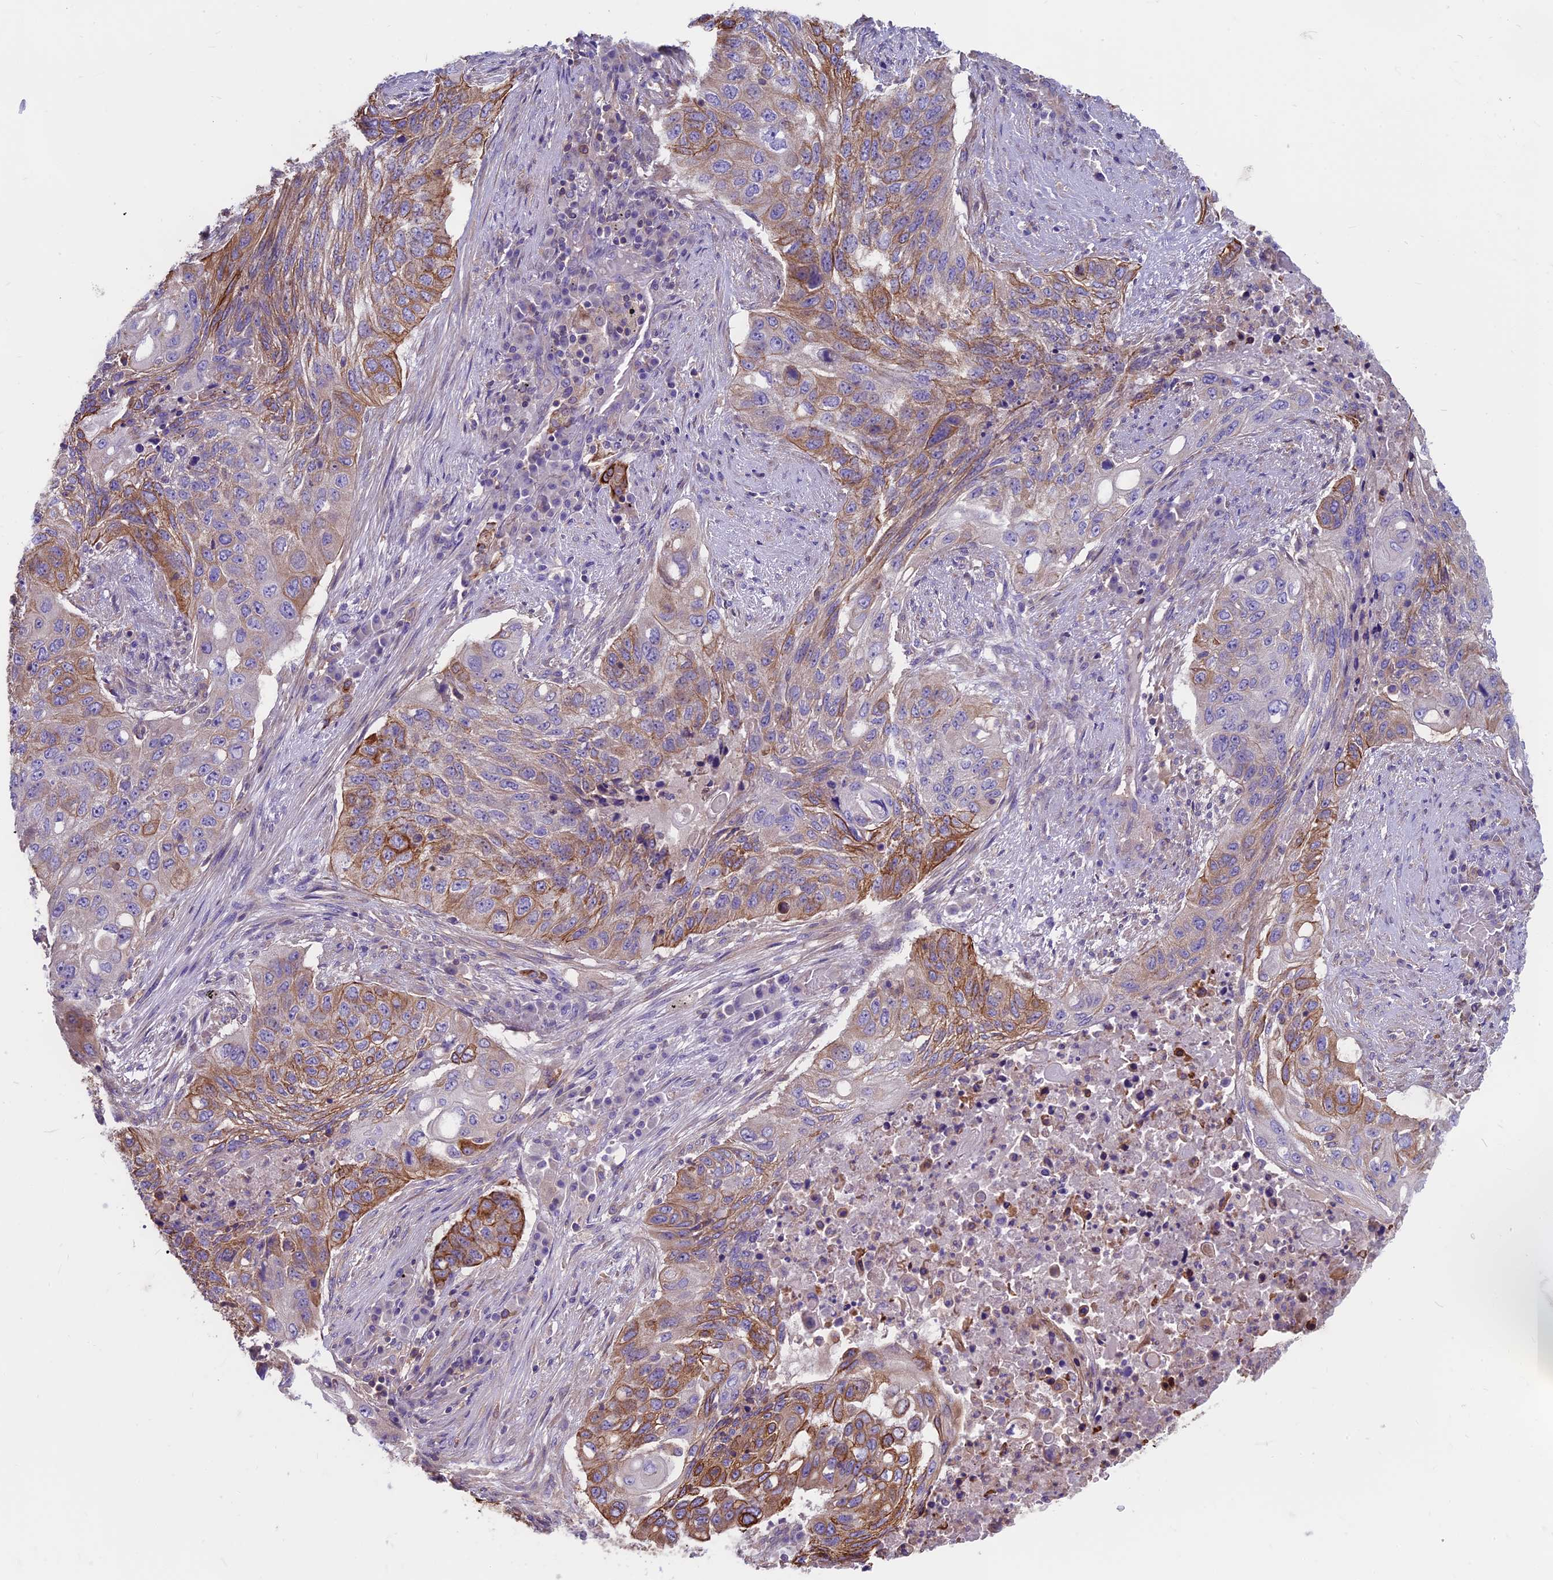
{"staining": {"intensity": "strong", "quantity": "25%-75%", "location": "cytoplasmic/membranous"}, "tissue": "lung cancer", "cell_type": "Tumor cells", "image_type": "cancer", "snomed": [{"axis": "morphology", "description": "Squamous cell carcinoma, NOS"}, {"axis": "topography", "description": "Lung"}], "caption": "Squamous cell carcinoma (lung) tissue demonstrates strong cytoplasmic/membranous expression in approximately 25%-75% of tumor cells, visualized by immunohistochemistry.", "gene": "CDAN1", "patient": {"sex": "female", "age": 63}}